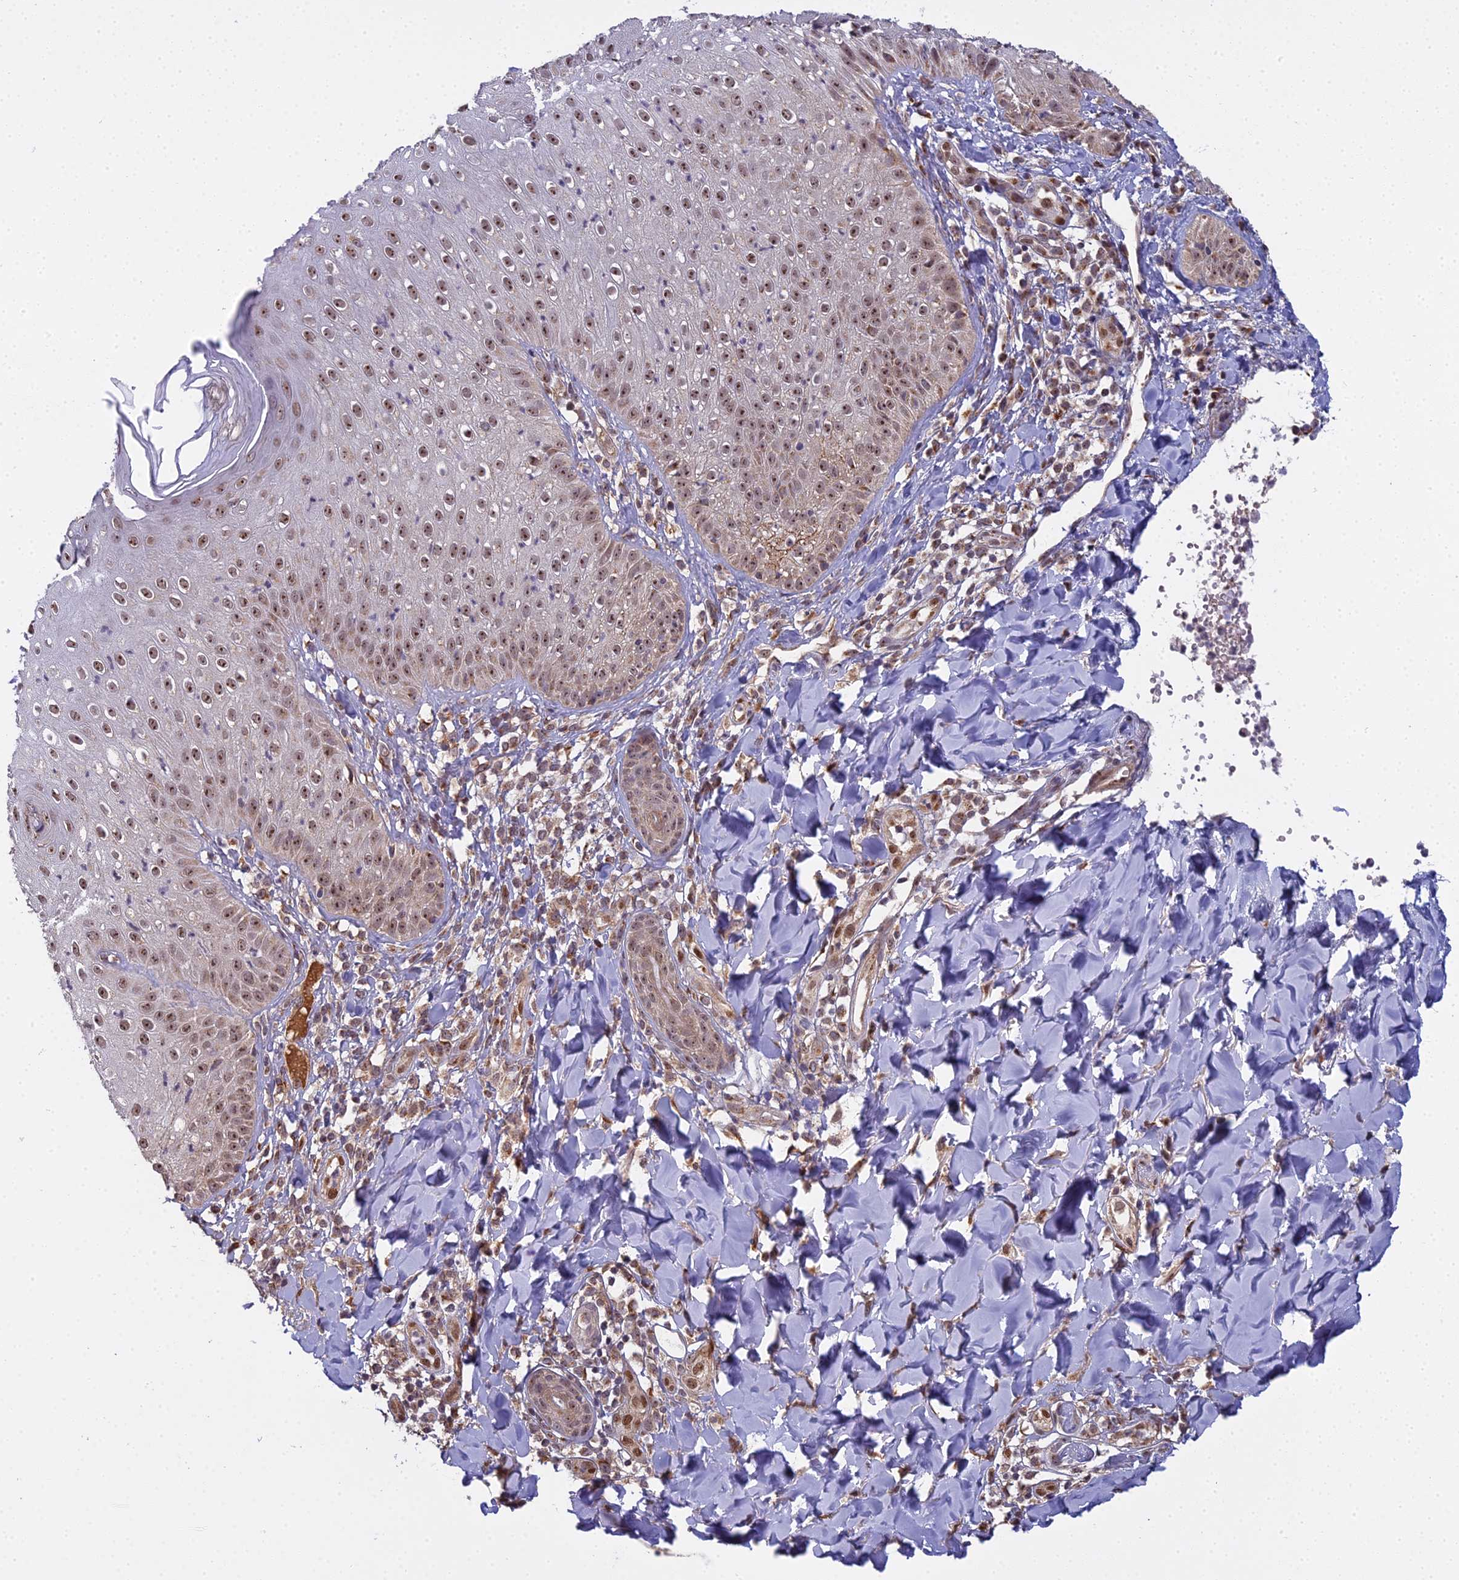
{"staining": {"intensity": "moderate", "quantity": ">75%", "location": "nuclear"}, "tissue": "skin", "cell_type": "Epidermal cells", "image_type": "normal", "snomed": [{"axis": "morphology", "description": "Normal tissue, NOS"}, {"axis": "morphology", "description": "Inflammation, NOS"}, {"axis": "topography", "description": "Soft tissue"}, {"axis": "topography", "description": "Anal"}], "caption": "Protein analysis of normal skin reveals moderate nuclear staining in approximately >75% of epidermal cells. Nuclei are stained in blue.", "gene": "MEOX1", "patient": {"sex": "female", "age": 15}}